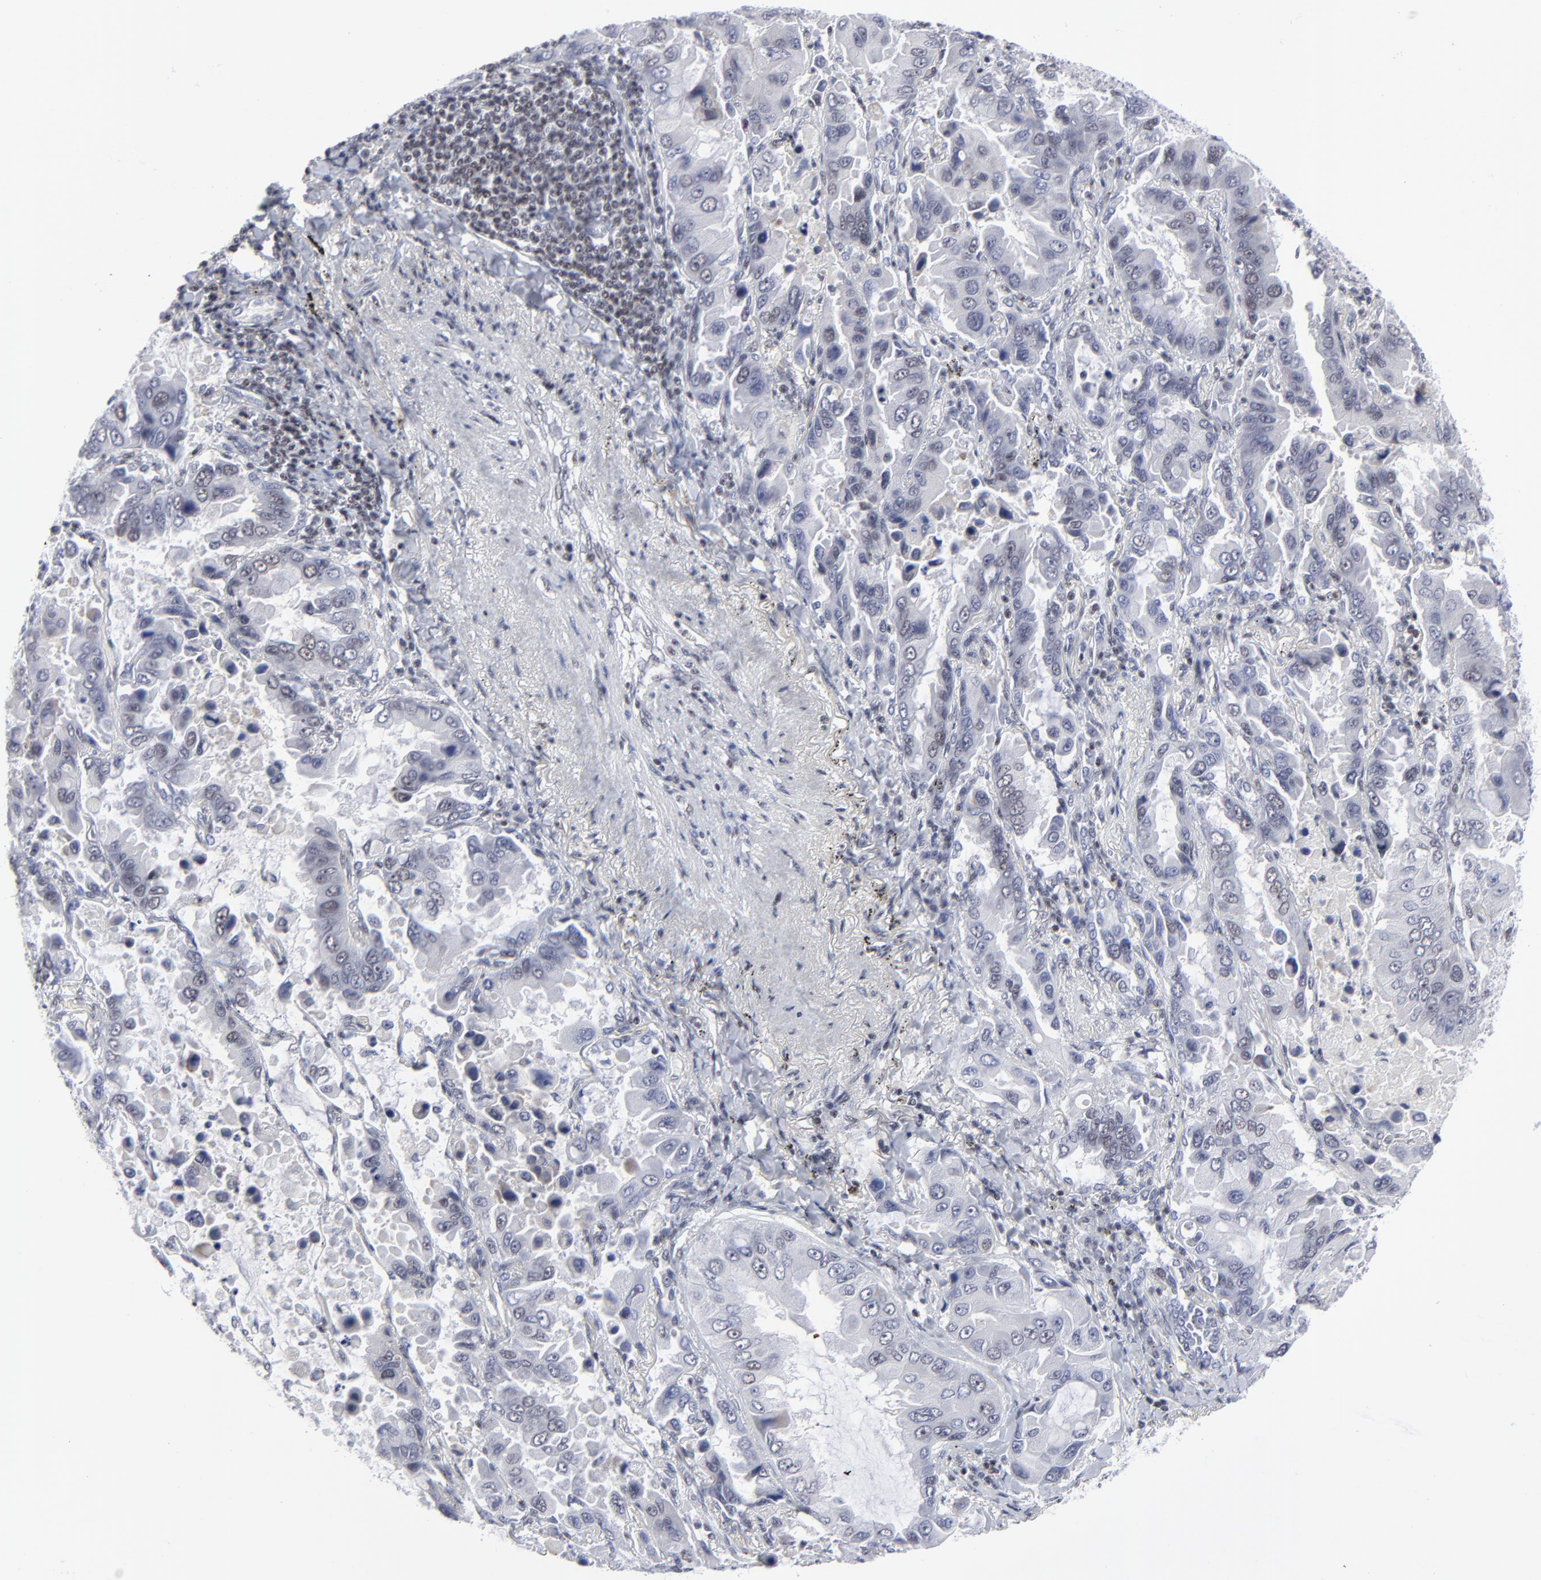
{"staining": {"intensity": "weak", "quantity": "<25%", "location": "nuclear"}, "tissue": "lung cancer", "cell_type": "Tumor cells", "image_type": "cancer", "snomed": [{"axis": "morphology", "description": "Adenocarcinoma, NOS"}, {"axis": "topography", "description": "Lung"}], "caption": "Micrograph shows no significant protein positivity in tumor cells of adenocarcinoma (lung). (DAB (3,3'-diaminobenzidine) immunohistochemistry with hematoxylin counter stain).", "gene": "SP2", "patient": {"sex": "male", "age": 64}}